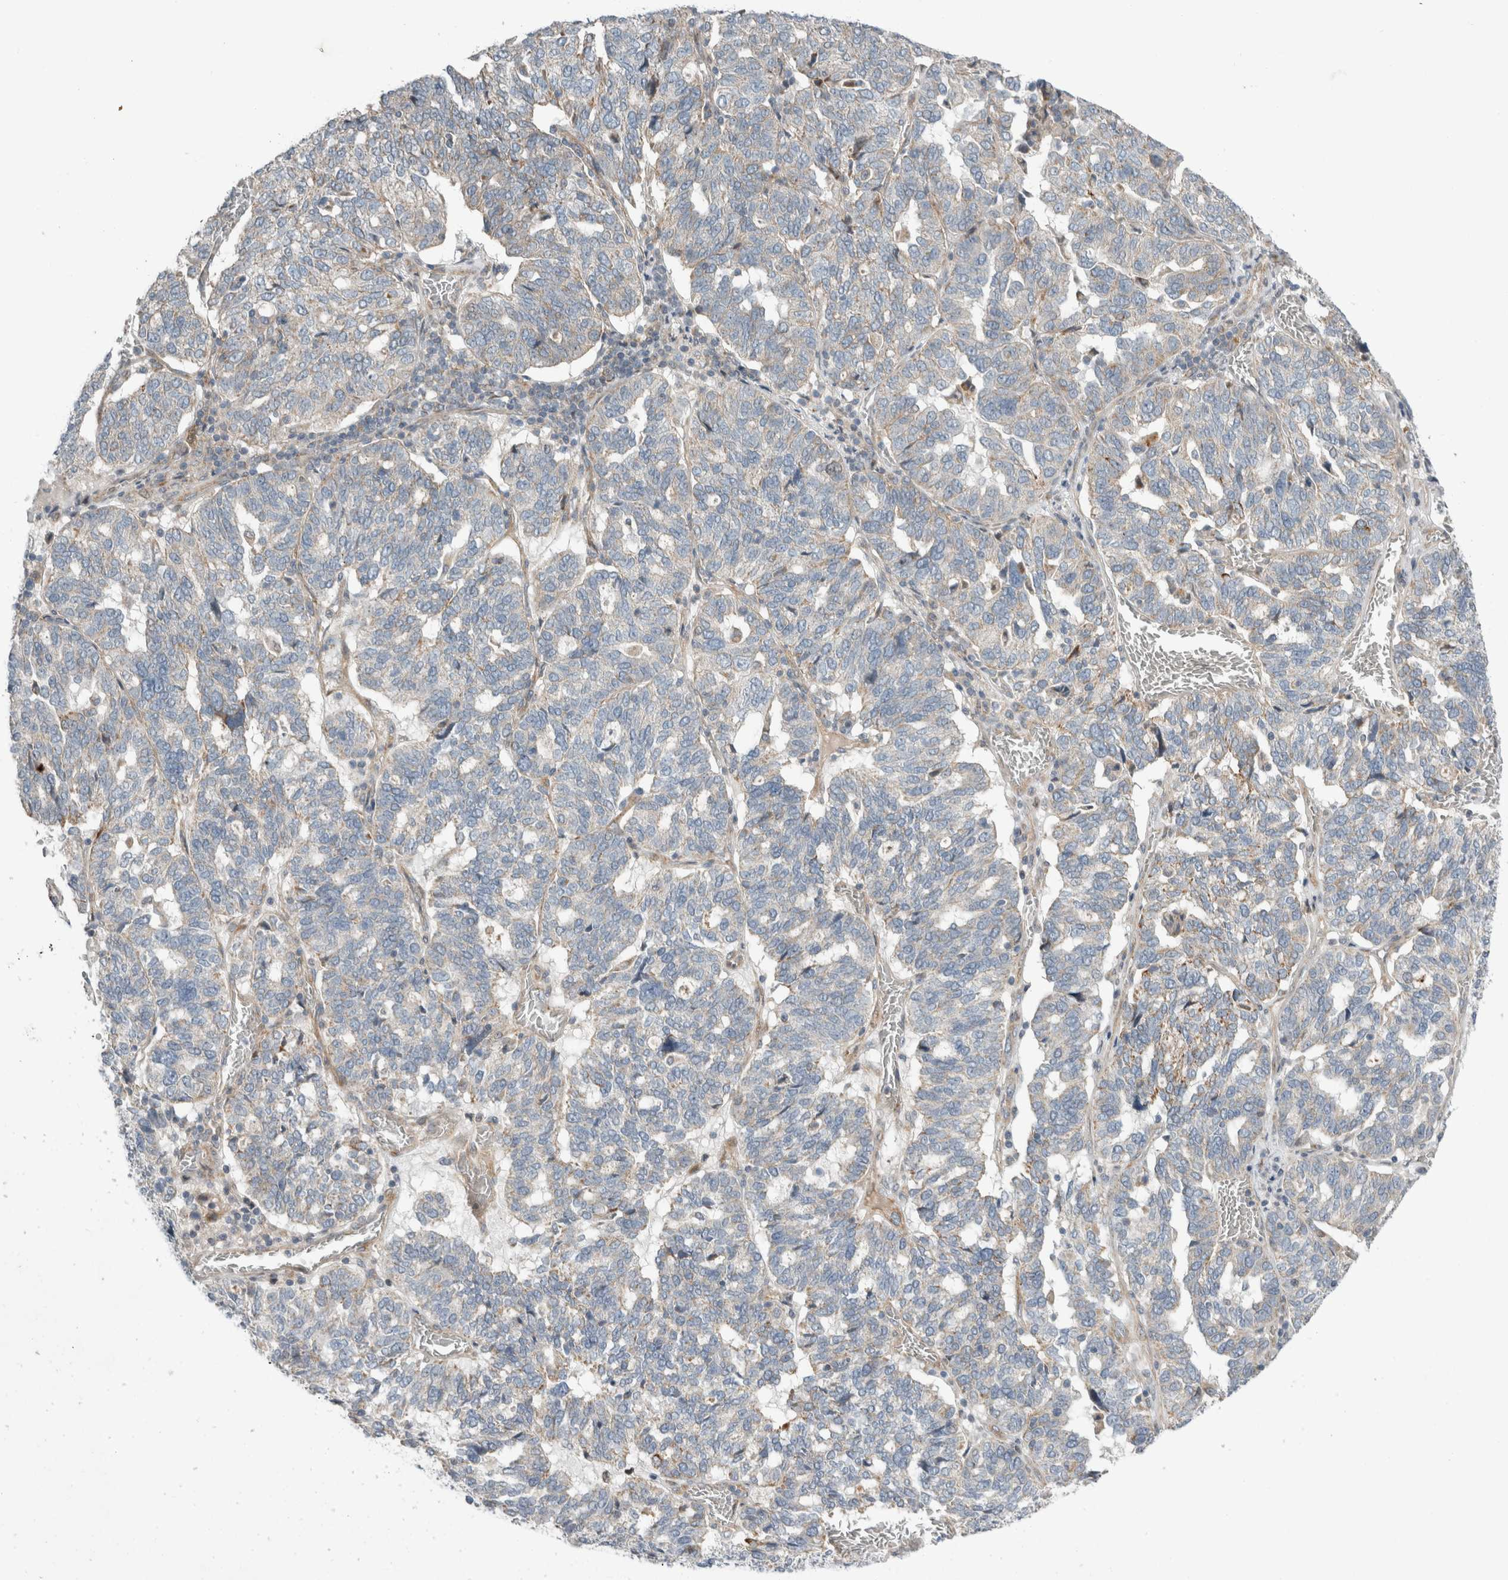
{"staining": {"intensity": "moderate", "quantity": "<25%", "location": "cytoplasmic/membranous"}, "tissue": "ovarian cancer", "cell_type": "Tumor cells", "image_type": "cancer", "snomed": [{"axis": "morphology", "description": "Cystadenocarcinoma, serous, NOS"}, {"axis": "topography", "description": "Ovary"}], "caption": "Ovarian serous cystadenocarcinoma stained with a protein marker exhibits moderate staining in tumor cells.", "gene": "KPNA5", "patient": {"sex": "female", "age": 59}}